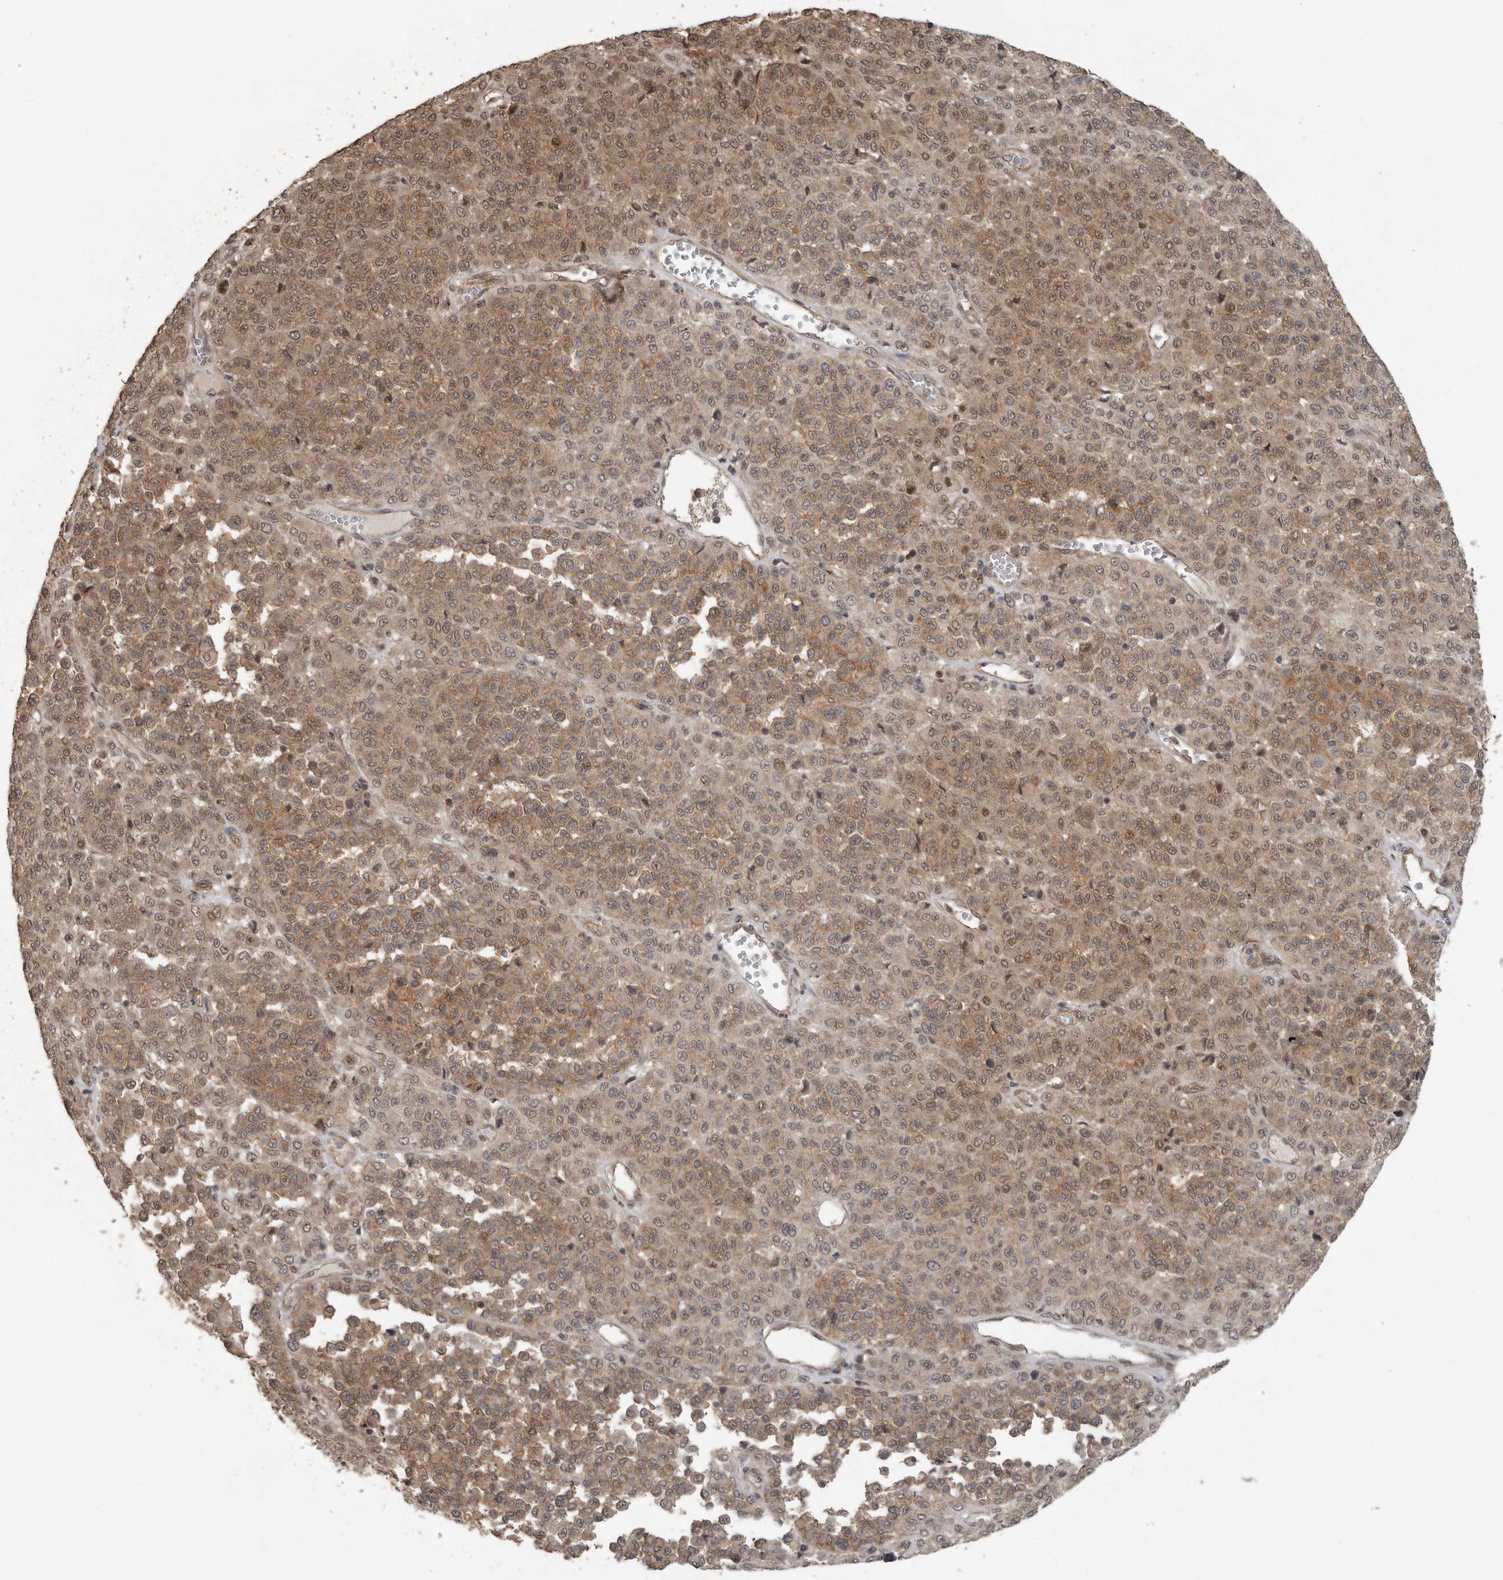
{"staining": {"intensity": "moderate", "quantity": ">75%", "location": "cytoplasmic/membranous"}, "tissue": "melanoma", "cell_type": "Tumor cells", "image_type": "cancer", "snomed": [{"axis": "morphology", "description": "Malignant melanoma, Metastatic site"}, {"axis": "topography", "description": "Pancreas"}], "caption": "Immunohistochemistry (IHC) photomicrograph of malignant melanoma (metastatic site) stained for a protein (brown), which demonstrates medium levels of moderate cytoplasmic/membranous positivity in approximately >75% of tumor cells.", "gene": "CEP350", "patient": {"sex": "female", "age": 30}}